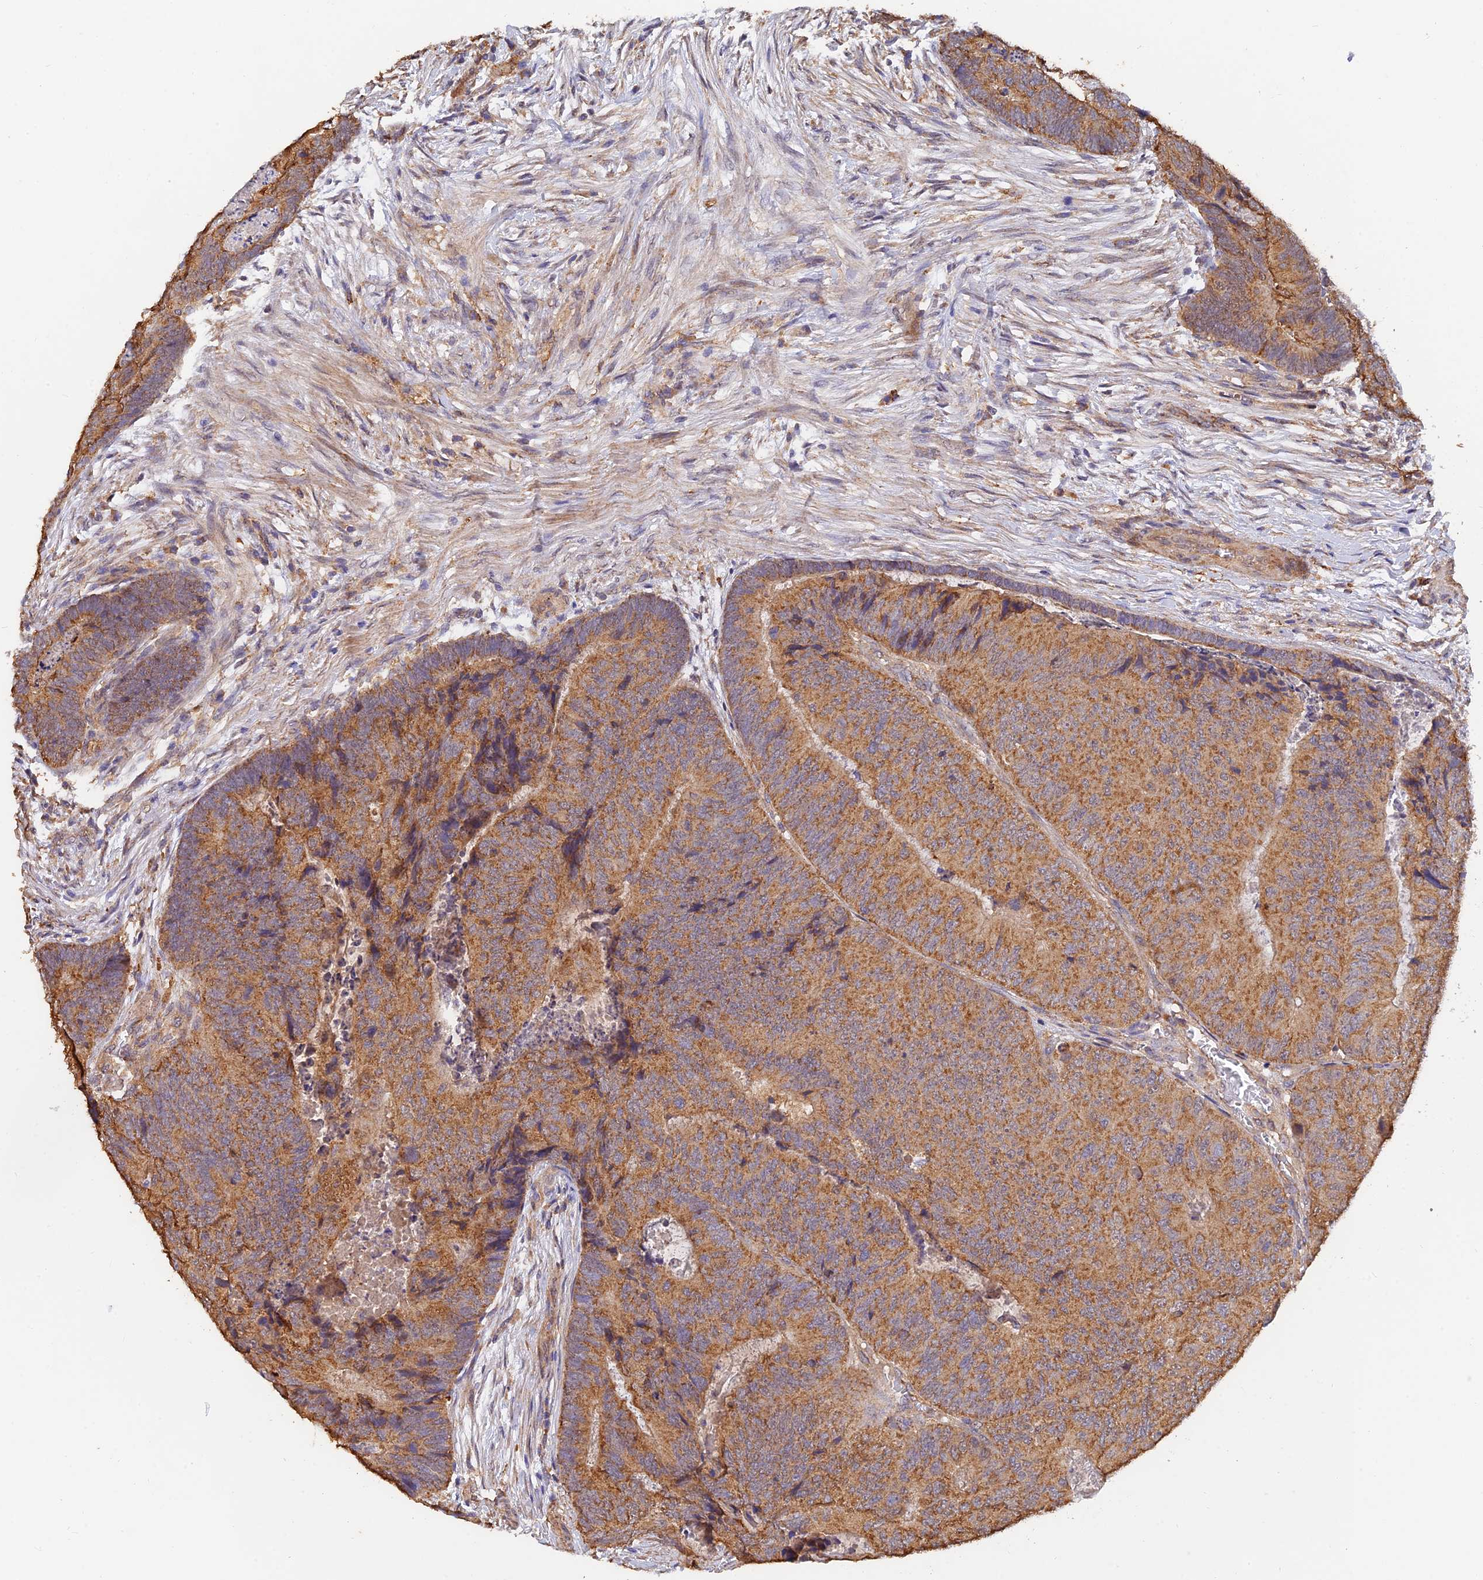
{"staining": {"intensity": "moderate", "quantity": ">75%", "location": "cytoplasmic/membranous"}, "tissue": "colorectal cancer", "cell_type": "Tumor cells", "image_type": "cancer", "snomed": [{"axis": "morphology", "description": "Adenocarcinoma, NOS"}, {"axis": "topography", "description": "Colon"}], "caption": "Protein staining of adenocarcinoma (colorectal) tissue exhibits moderate cytoplasmic/membranous expression in approximately >75% of tumor cells. (IHC, brightfield microscopy, high magnification).", "gene": "SLC38A11", "patient": {"sex": "female", "age": 67}}